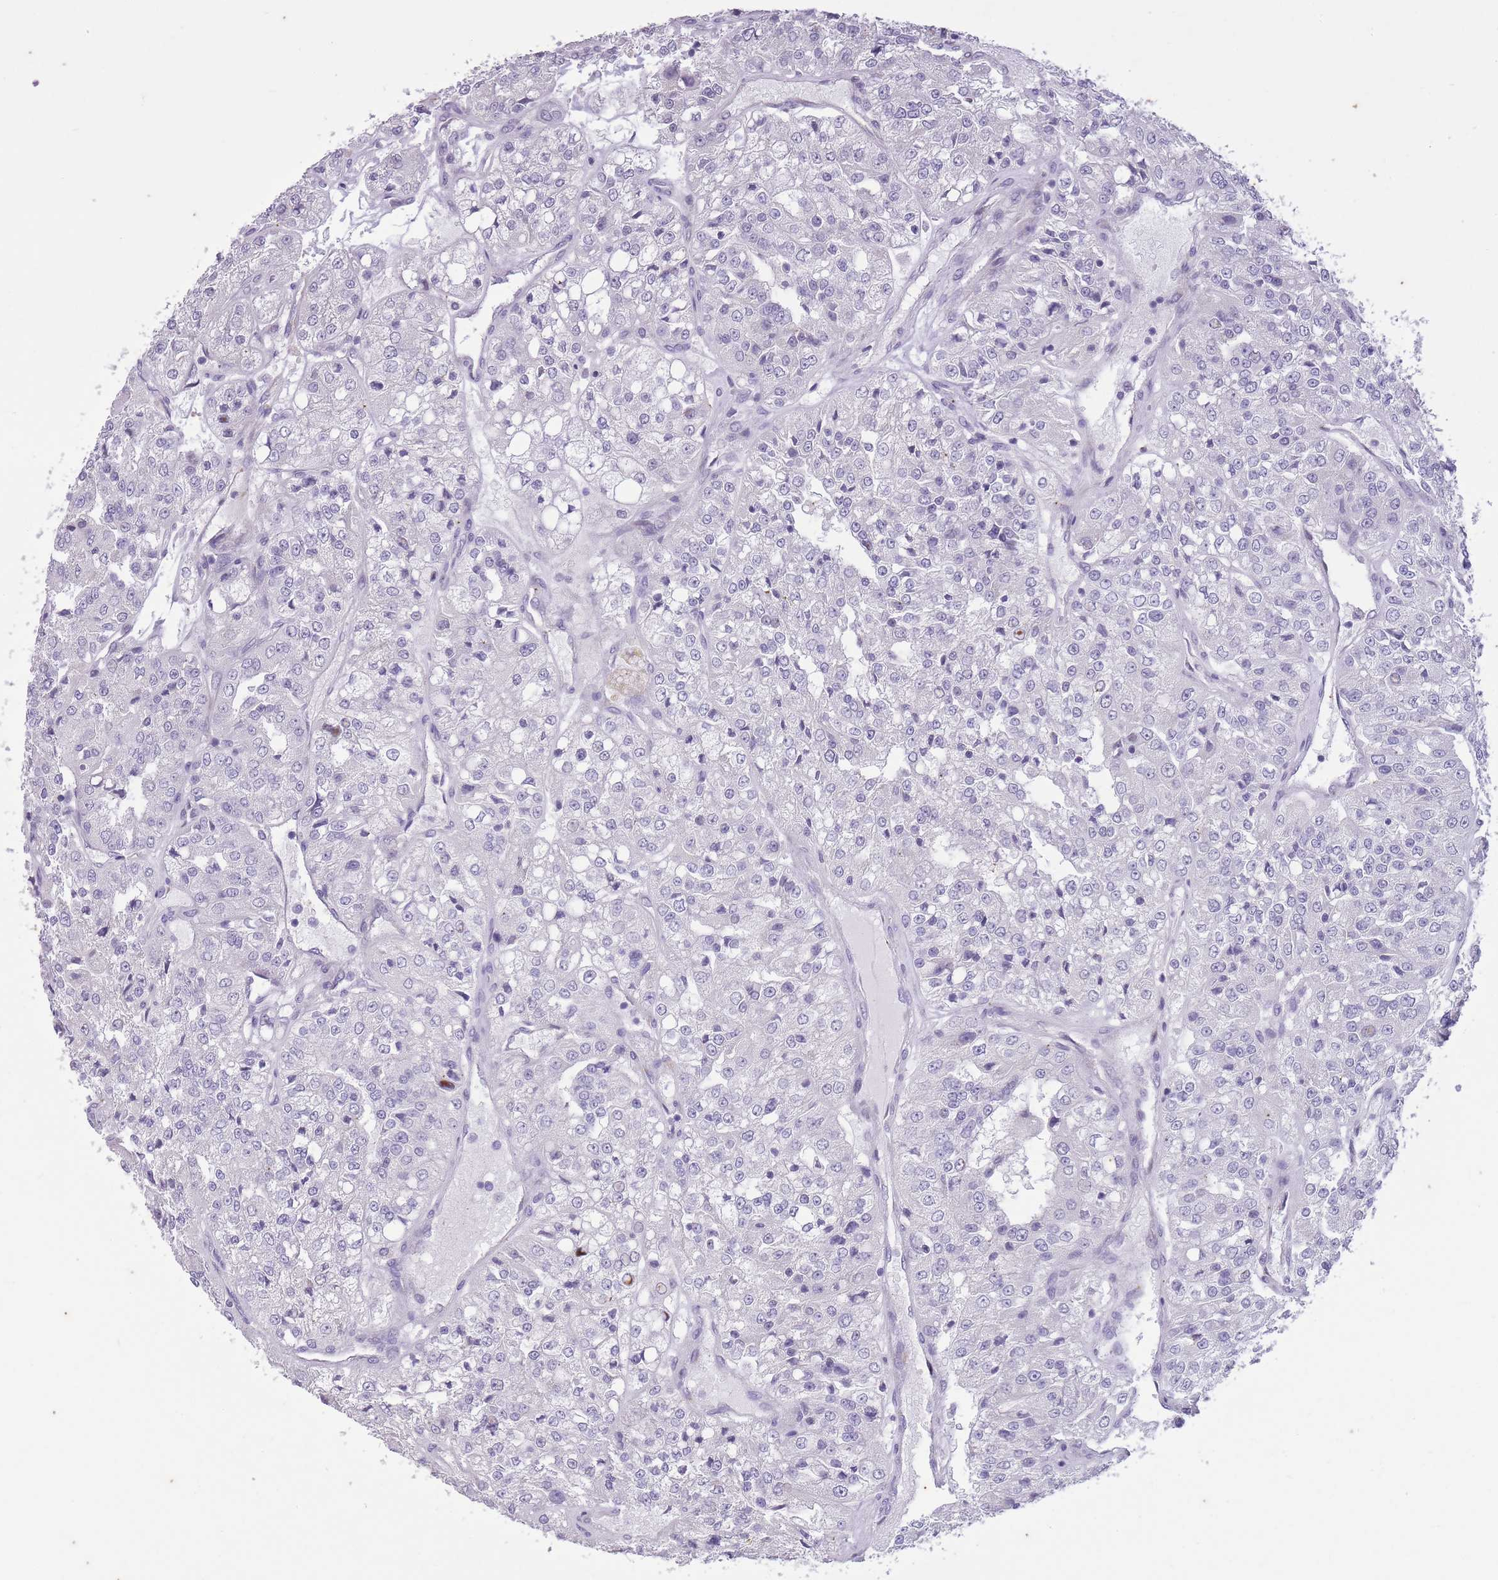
{"staining": {"intensity": "negative", "quantity": "none", "location": "none"}, "tissue": "renal cancer", "cell_type": "Tumor cells", "image_type": "cancer", "snomed": [{"axis": "morphology", "description": "Adenocarcinoma, NOS"}, {"axis": "topography", "description": "Kidney"}], "caption": "This micrograph is of renal cancer (adenocarcinoma) stained with immunohistochemistry (IHC) to label a protein in brown with the nuclei are counter-stained blue. There is no positivity in tumor cells.", "gene": "CNTNAP3", "patient": {"sex": "female", "age": 63}}